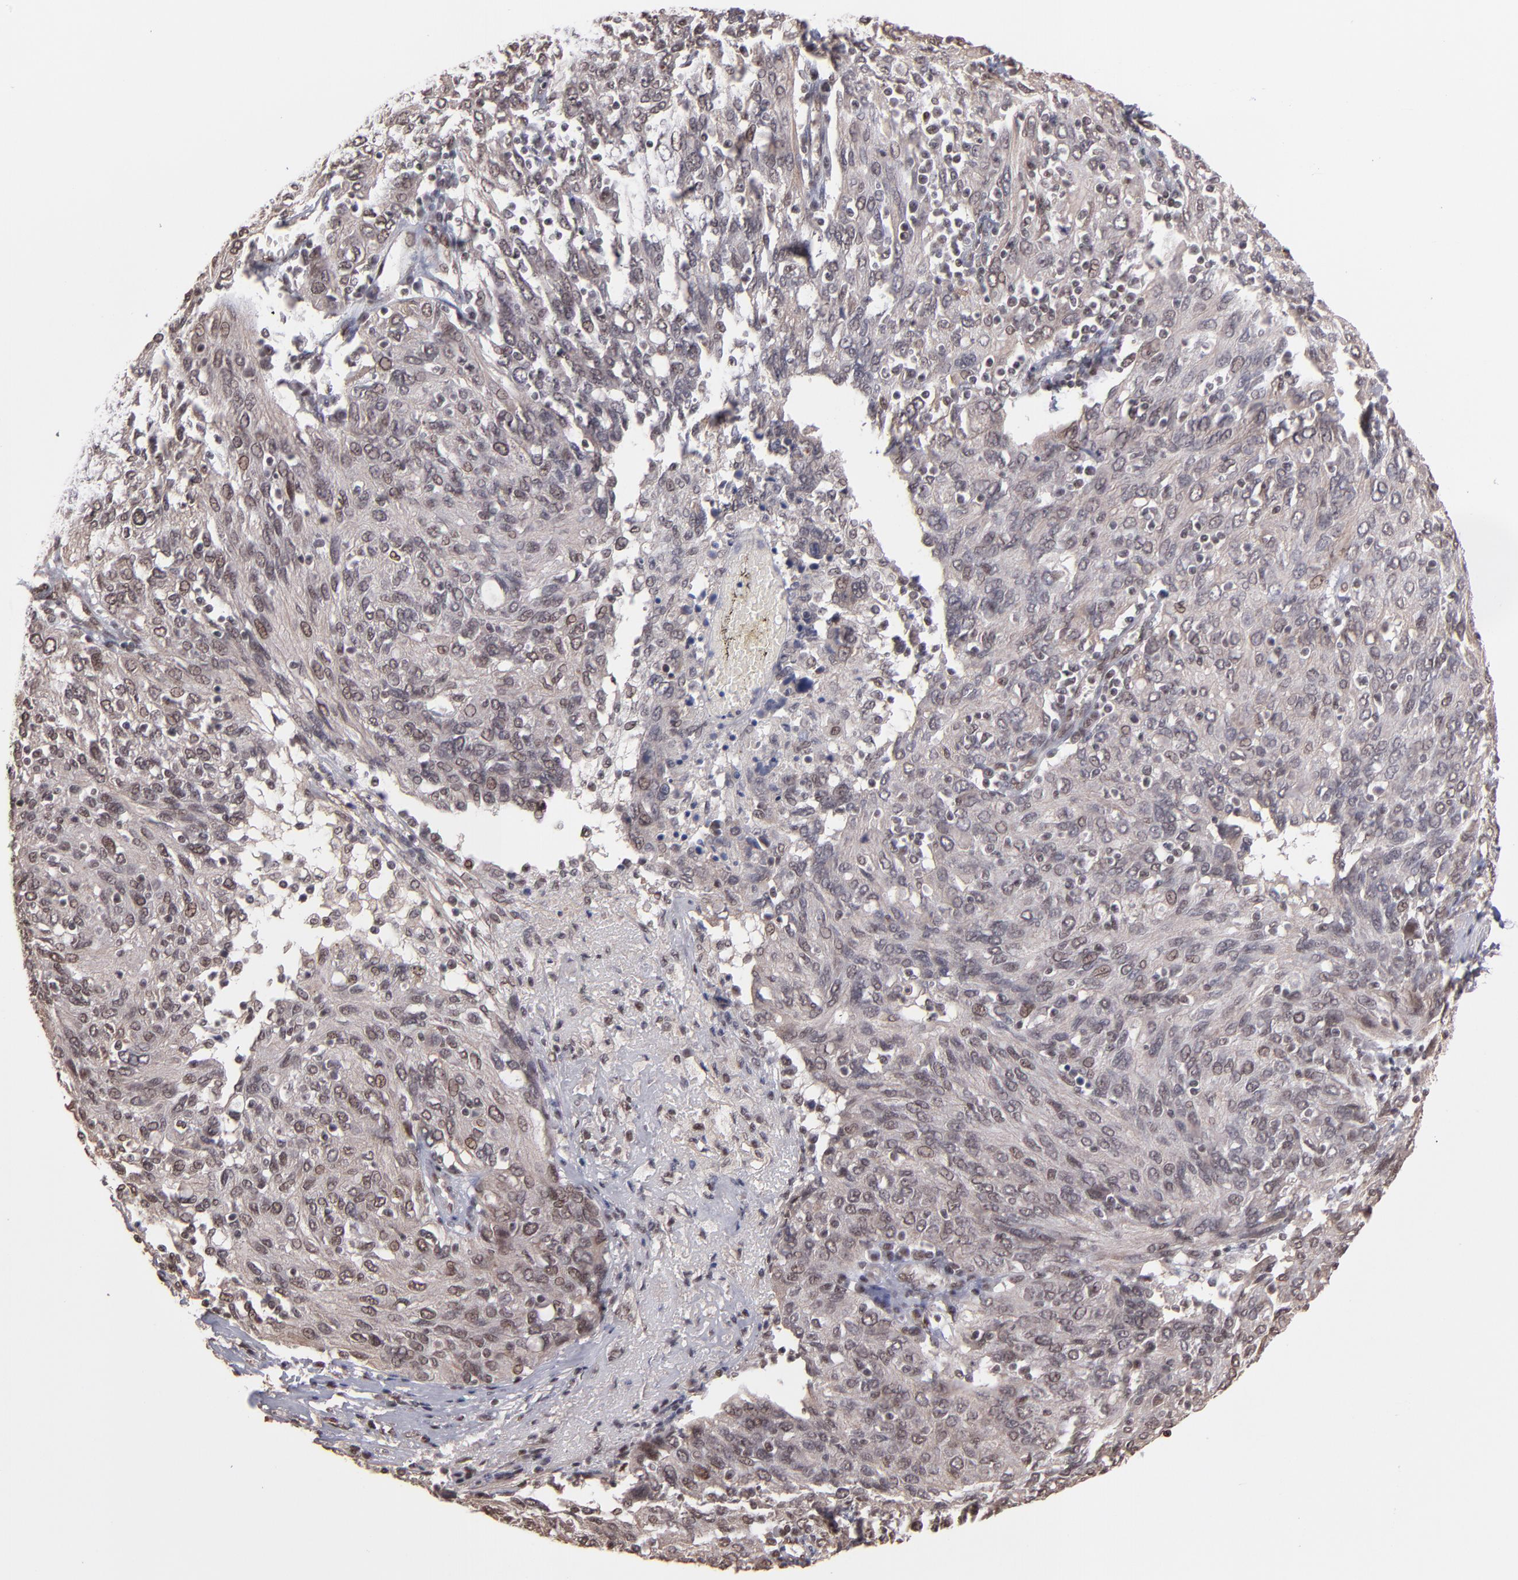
{"staining": {"intensity": "weak", "quantity": "<25%", "location": "nuclear"}, "tissue": "ovarian cancer", "cell_type": "Tumor cells", "image_type": "cancer", "snomed": [{"axis": "morphology", "description": "Carcinoma, endometroid"}, {"axis": "topography", "description": "Ovary"}], "caption": "IHC micrograph of ovarian cancer stained for a protein (brown), which demonstrates no staining in tumor cells.", "gene": "TERF2", "patient": {"sex": "female", "age": 50}}